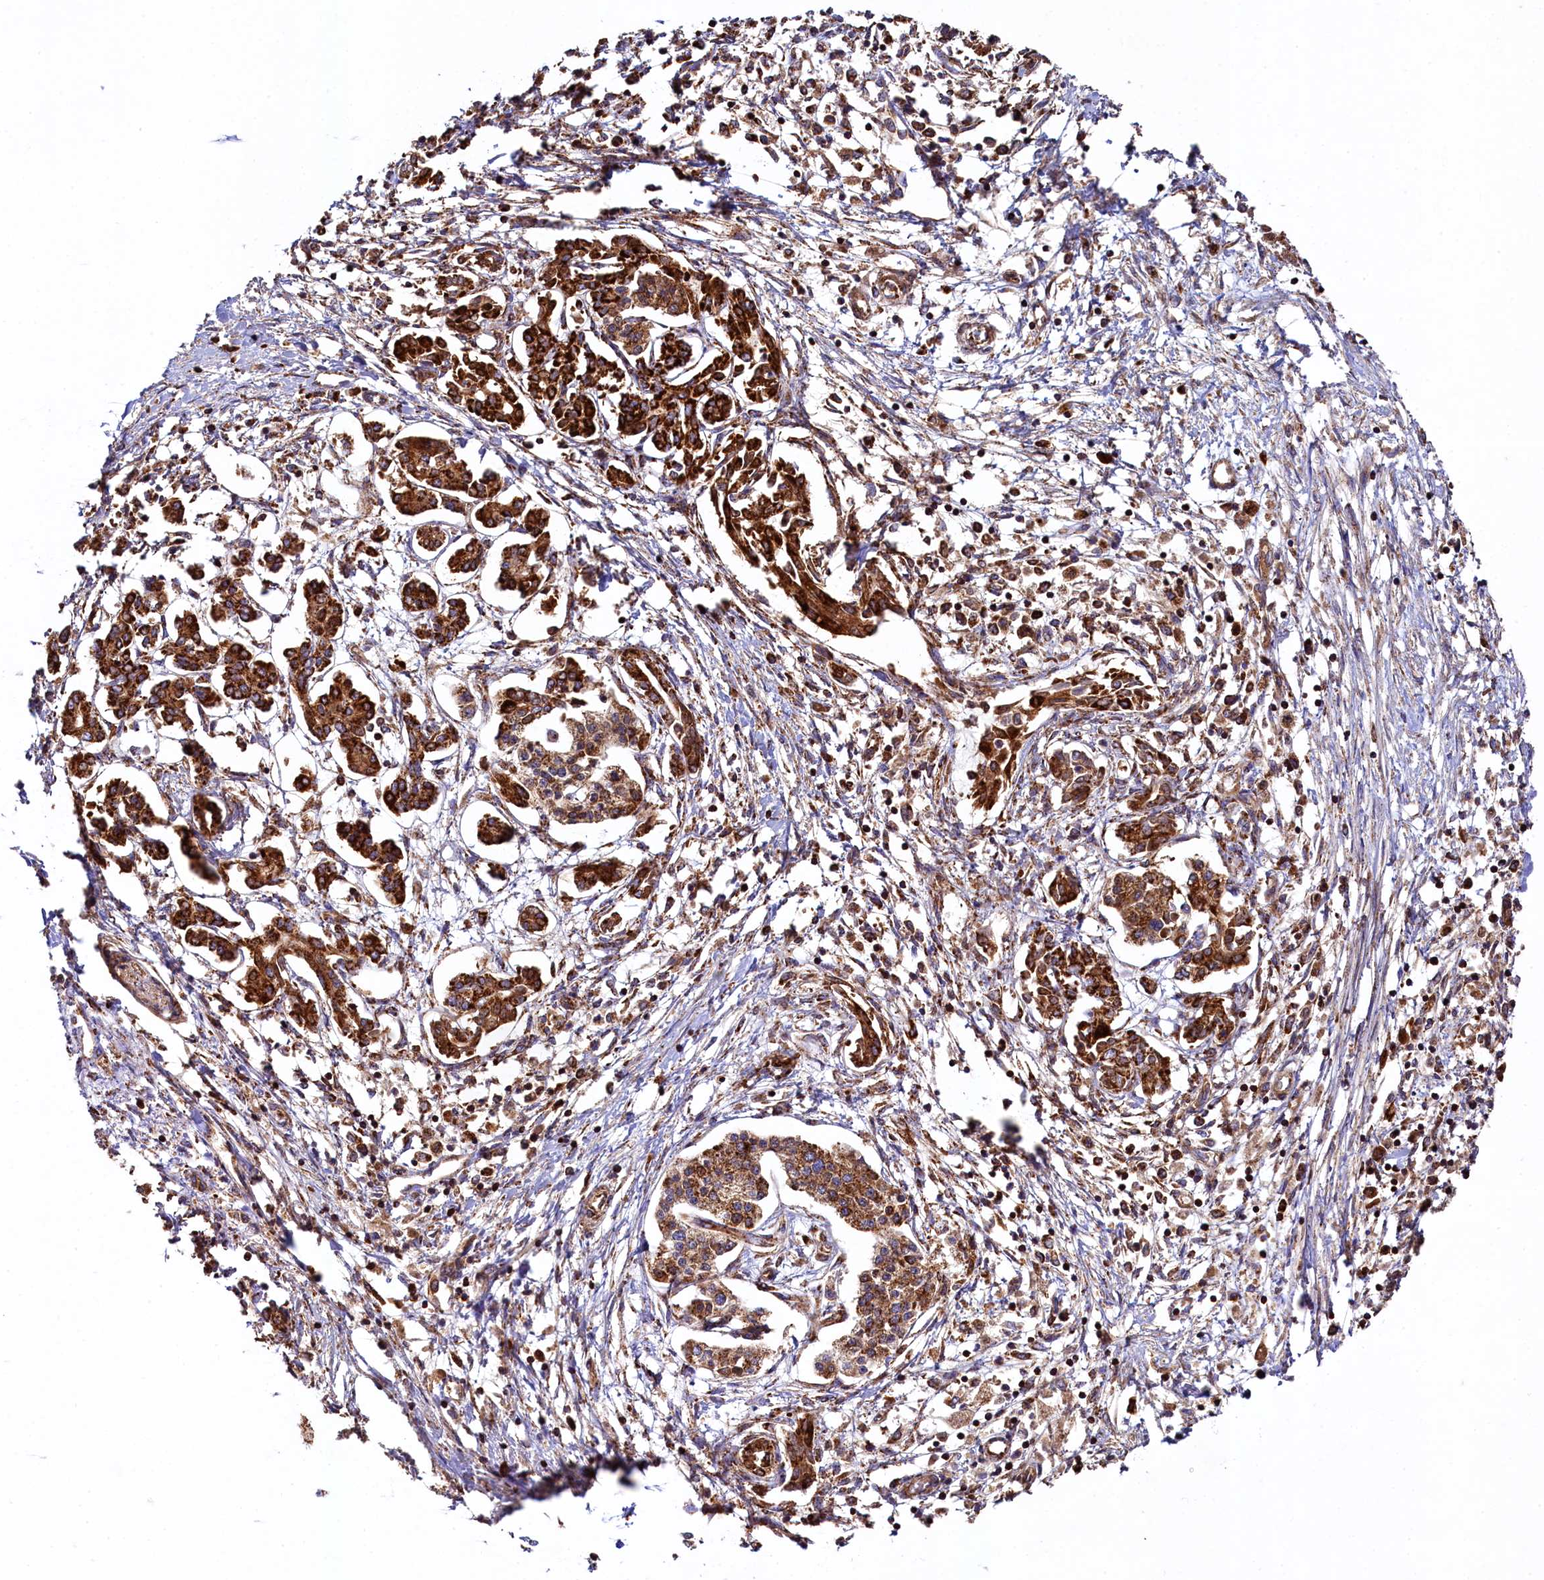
{"staining": {"intensity": "strong", "quantity": ">75%", "location": "cytoplasmic/membranous"}, "tissue": "pancreatic cancer", "cell_type": "Tumor cells", "image_type": "cancer", "snomed": [{"axis": "morphology", "description": "Adenocarcinoma, NOS"}, {"axis": "topography", "description": "Pancreas"}], "caption": "DAB immunohistochemical staining of pancreatic cancer reveals strong cytoplasmic/membranous protein positivity in approximately >75% of tumor cells.", "gene": "CLYBL", "patient": {"sex": "female", "age": 50}}